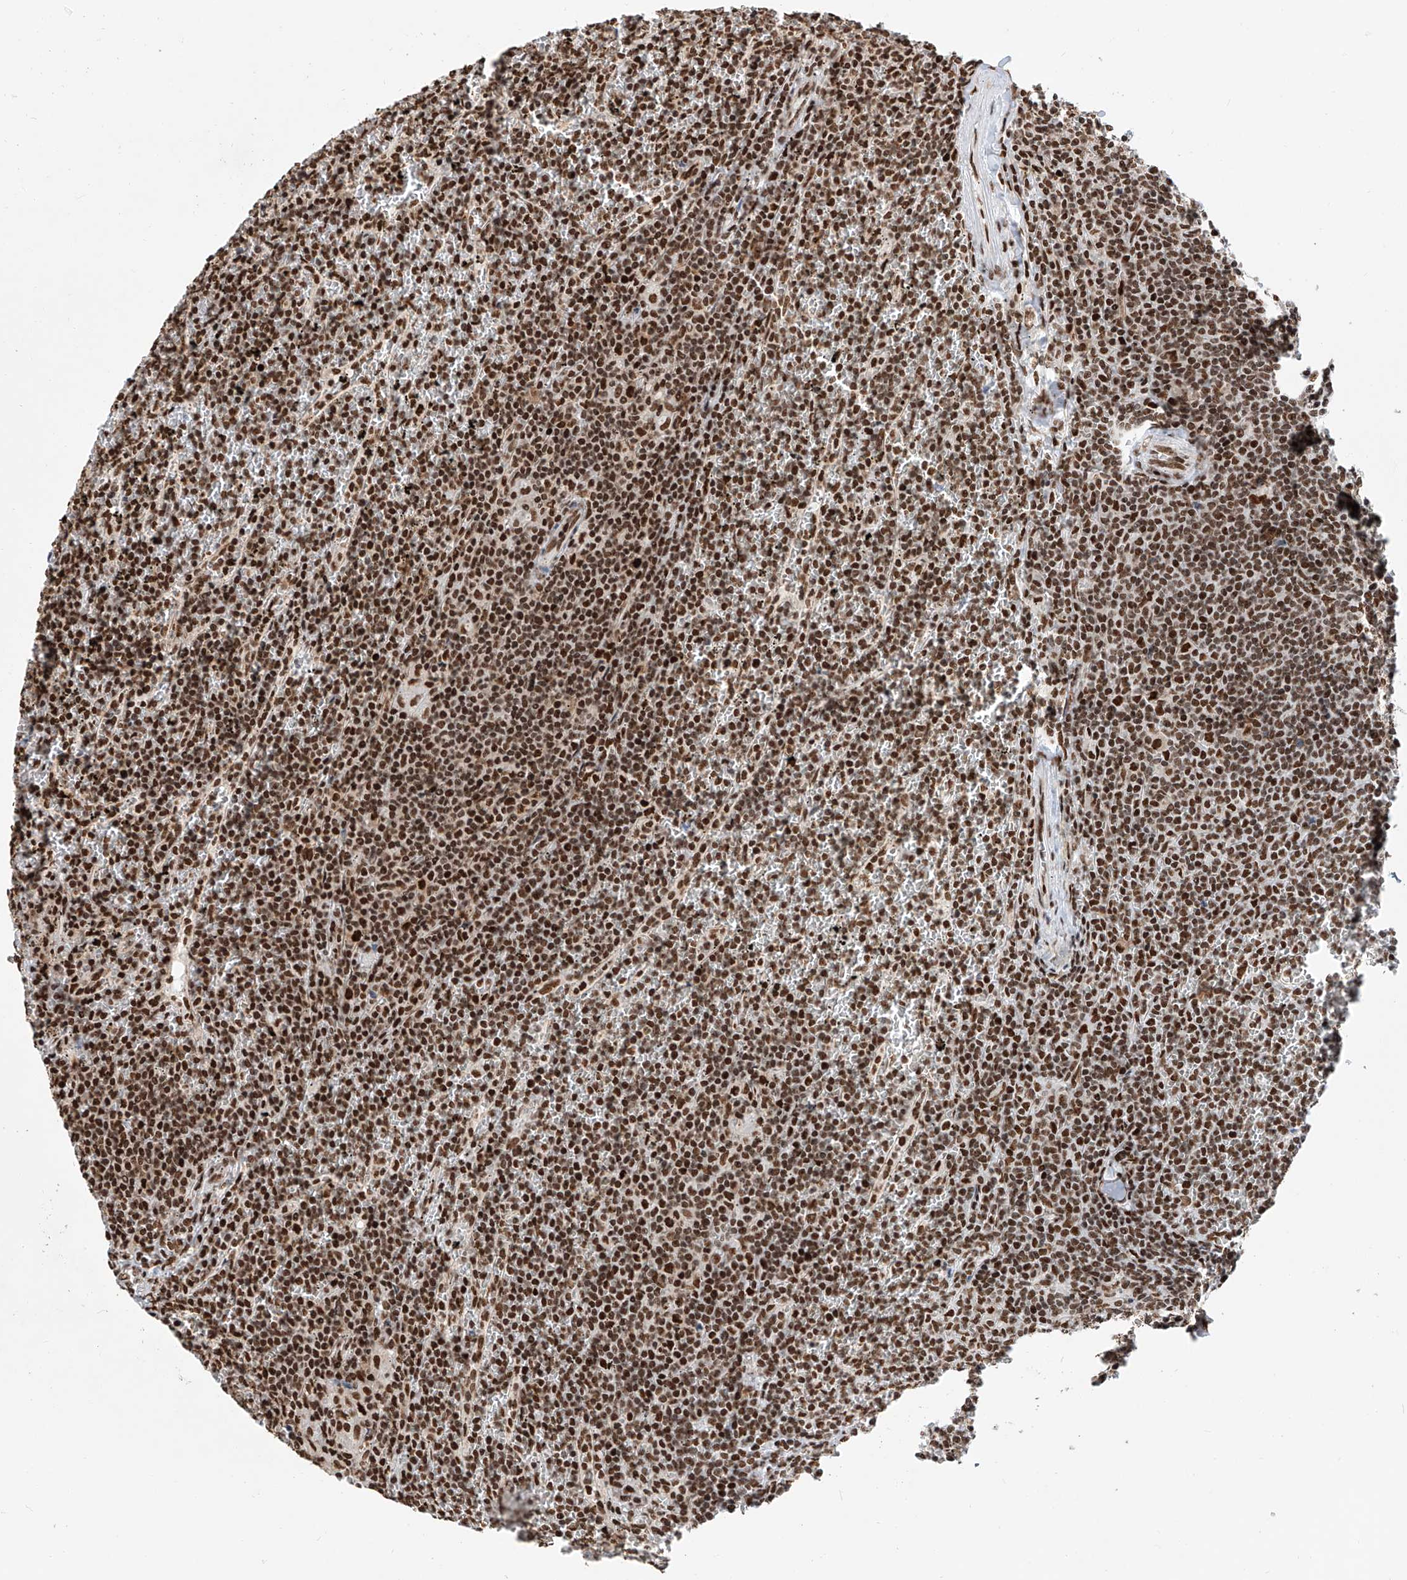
{"staining": {"intensity": "strong", "quantity": ">75%", "location": "nuclear"}, "tissue": "lymphoma", "cell_type": "Tumor cells", "image_type": "cancer", "snomed": [{"axis": "morphology", "description": "Malignant lymphoma, non-Hodgkin's type, Low grade"}, {"axis": "topography", "description": "Spleen"}], "caption": "DAB immunohistochemical staining of low-grade malignant lymphoma, non-Hodgkin's type exhibits strong nuclear protein expression in about >75% of tumor cells.", "gene": "SRSF6", "patient": {"sex": "female", "age": 19}}